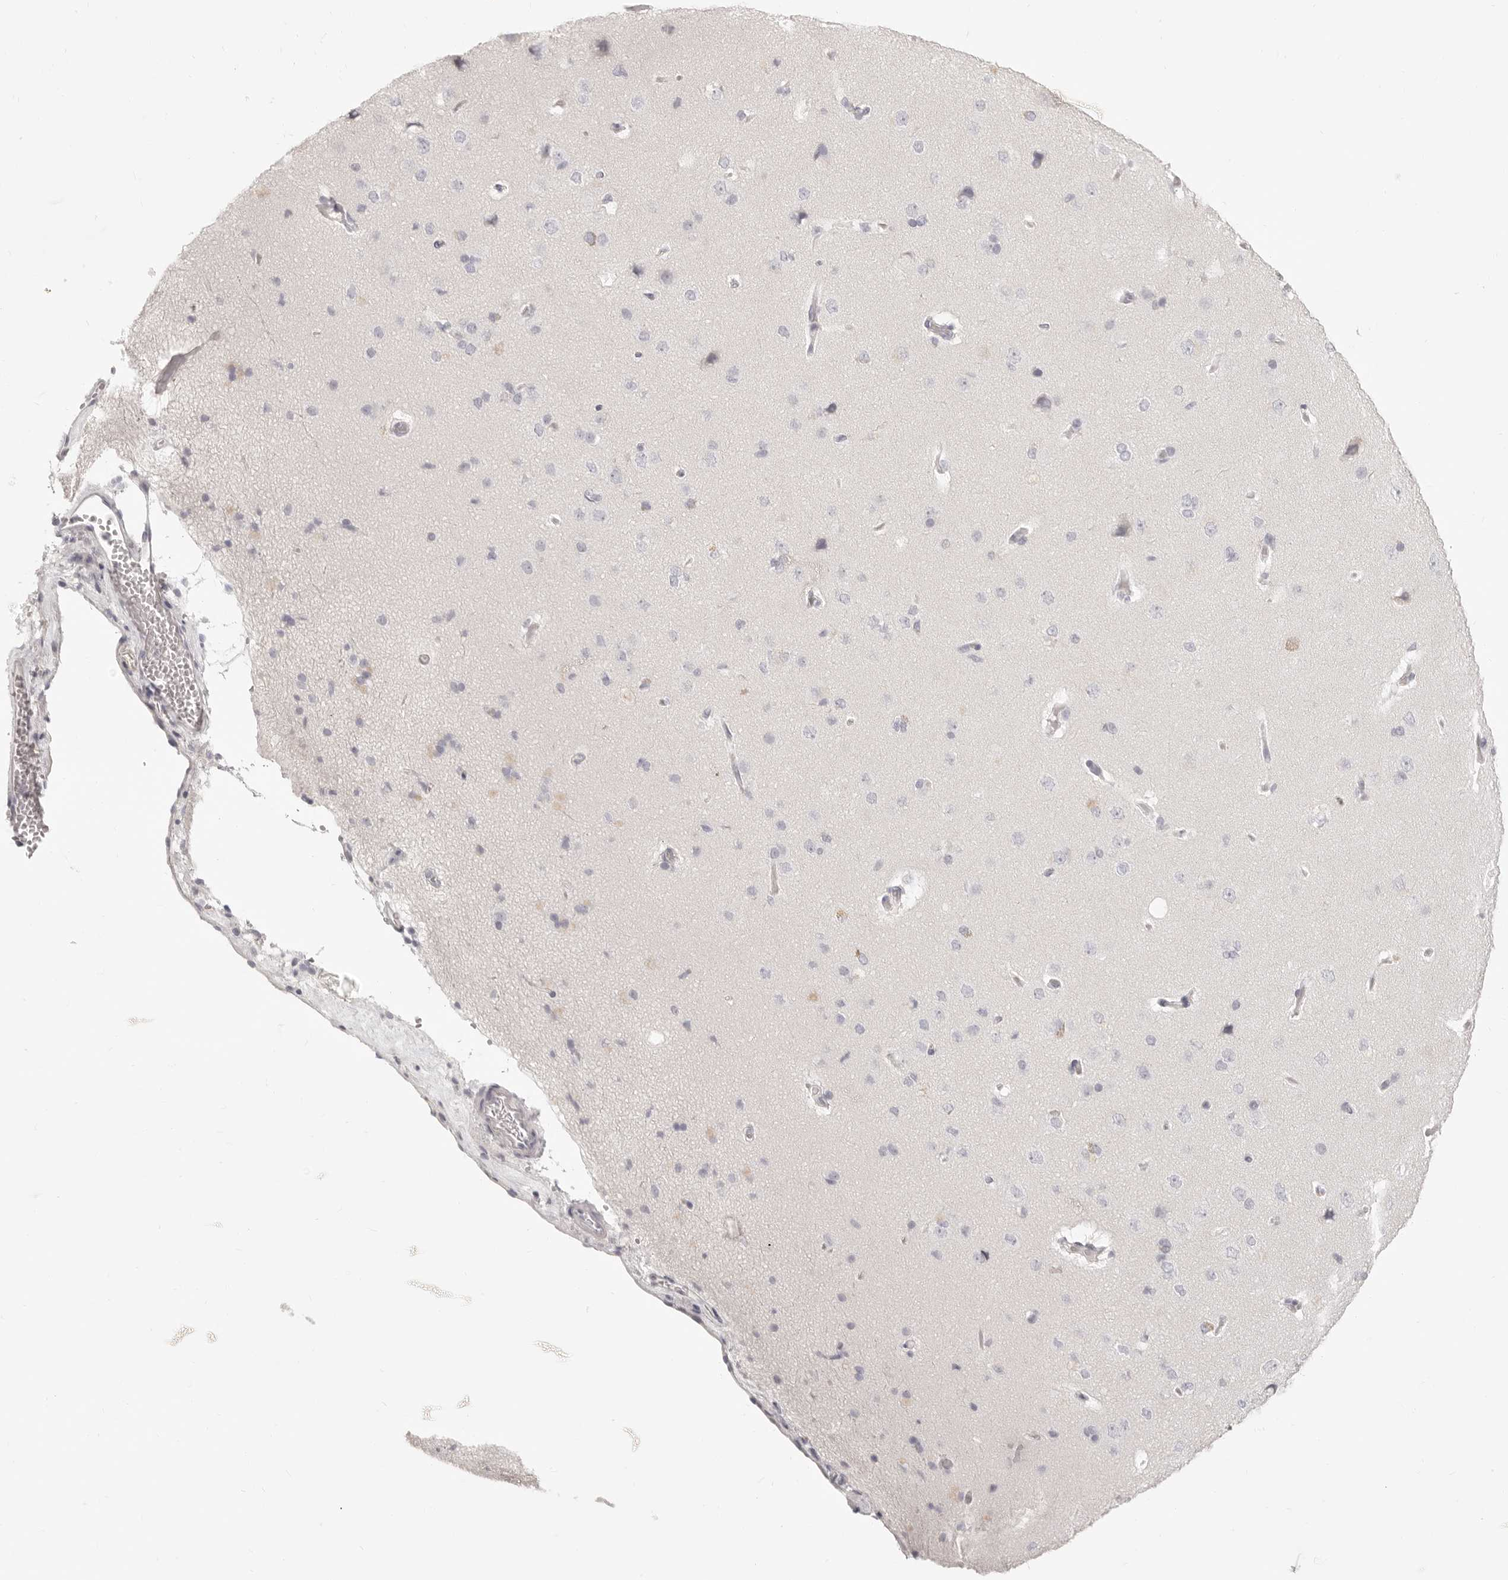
{"staining": {"intensity": "negative", "quantity": "none", "location": "none"}, "tissue": "cerebral cortex", "cell_type": "Endothelial cells", "image_type": "normal", "snomed": [{"axis": "morphology", "description": "Normal tissue, NOS"}, {"axis": "topography", "description": "Cerebral cortex"}], "caption": "This is an IHC histopathology image of benign human cerebral cortex. There is no positivity in endothelial cells.", "gene": "FABP1", "patient": {"sex": "male", "age": 62}}